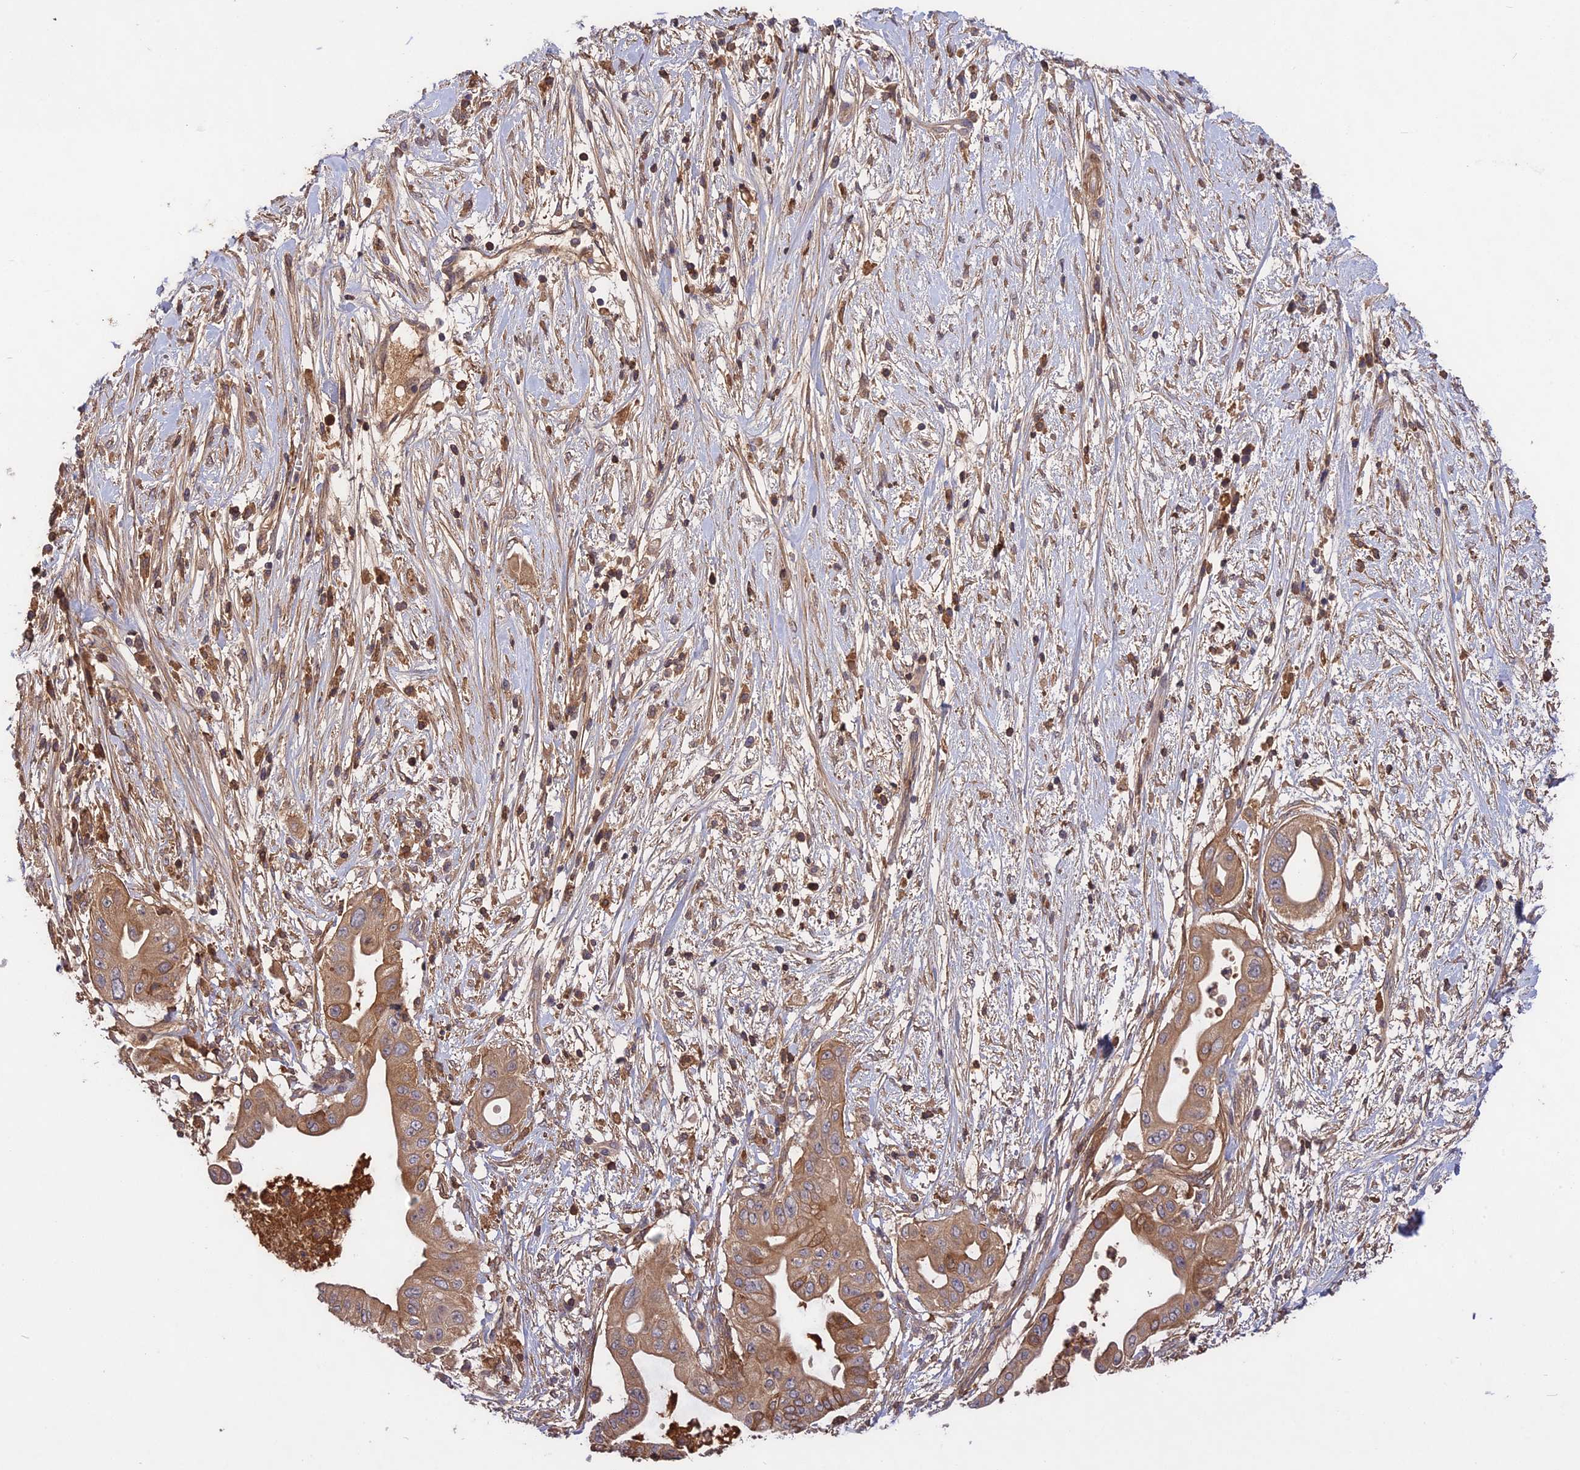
{"staining": {"intensity": "moderate", "quantity": ">75%", "location": "cytoplasmic/membranous"}, "tissue": "pancreatic cancer", "cell_type": "Tumor cells", "image_type": "cancer", "snomed": [{"axis": "morphology", "description": "Adenocarcinoma, NOS"}, {"axis": "topography", "description": "Pancreas"}], "caption": "Brown immunohistochemical staining in human pancreatic cancer demonstrates moderate cytoplasmic/membranous expression in about >75% of tumor cells. Ihc stains the protein in brown and the nuclei are stained blue.", "gene": "ADO", "patient": {"sex": "male", "age": 68}}